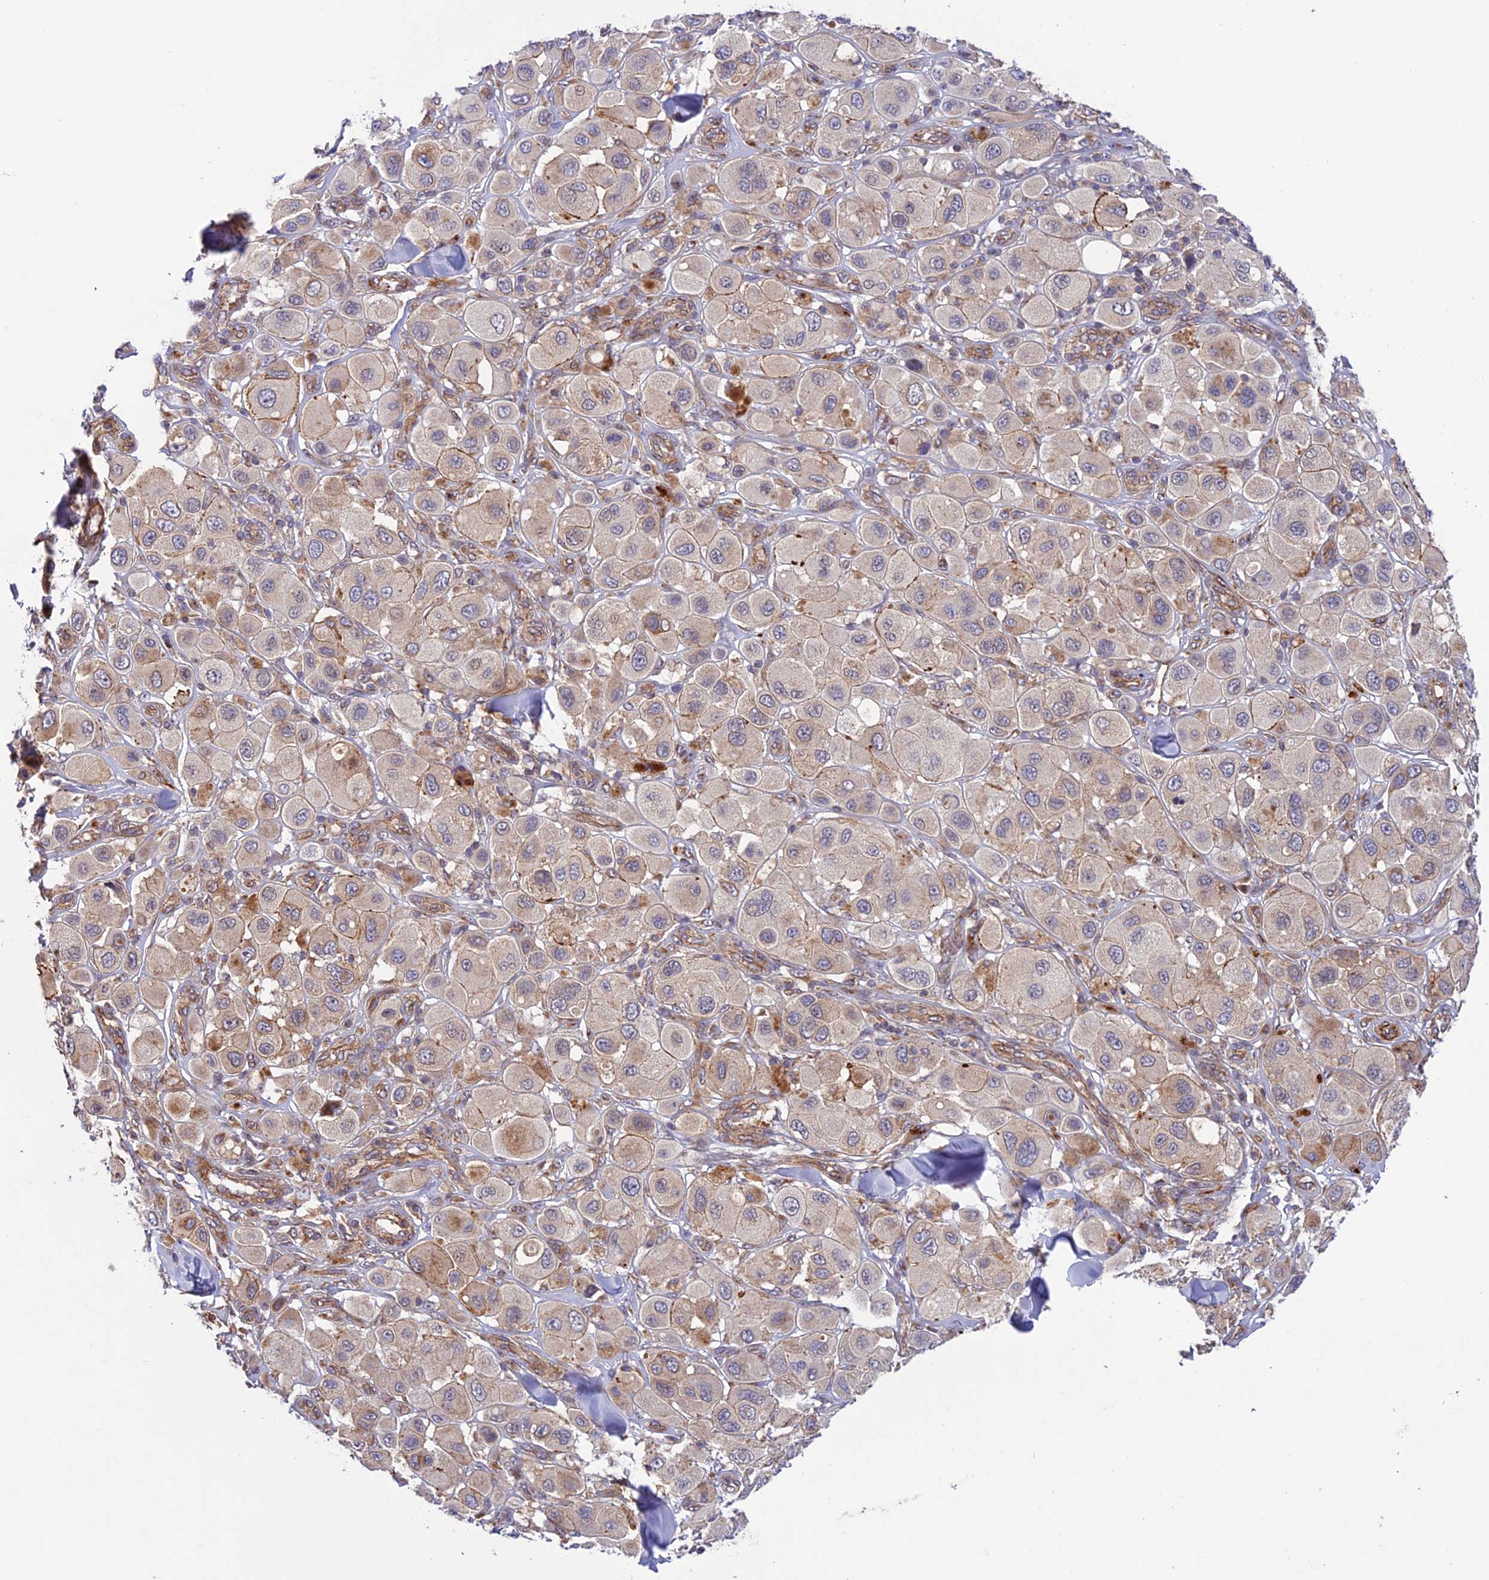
{"staining": {"intensity": "moderate", "quantity": "<25%", "location": "cytoplasmic/membranous"}, "tissue": "melanoma", "cell_type": "Tumor cells", "image_type": "cancer", "snomed": [{"axis": "morphology", "description": "Malignant melanoma, Metastatic site"}, {"axis": "topography", "description": "Skin"}], "caption": "Human malignant melanoma (metastatic site) stained with a brown dye demonstrates moderate cytoplasmic/membranous positive positivity in about <25% of tumor cells.", "gene": "TNIP3", "patient": {"sex": "male", "age": 41}}